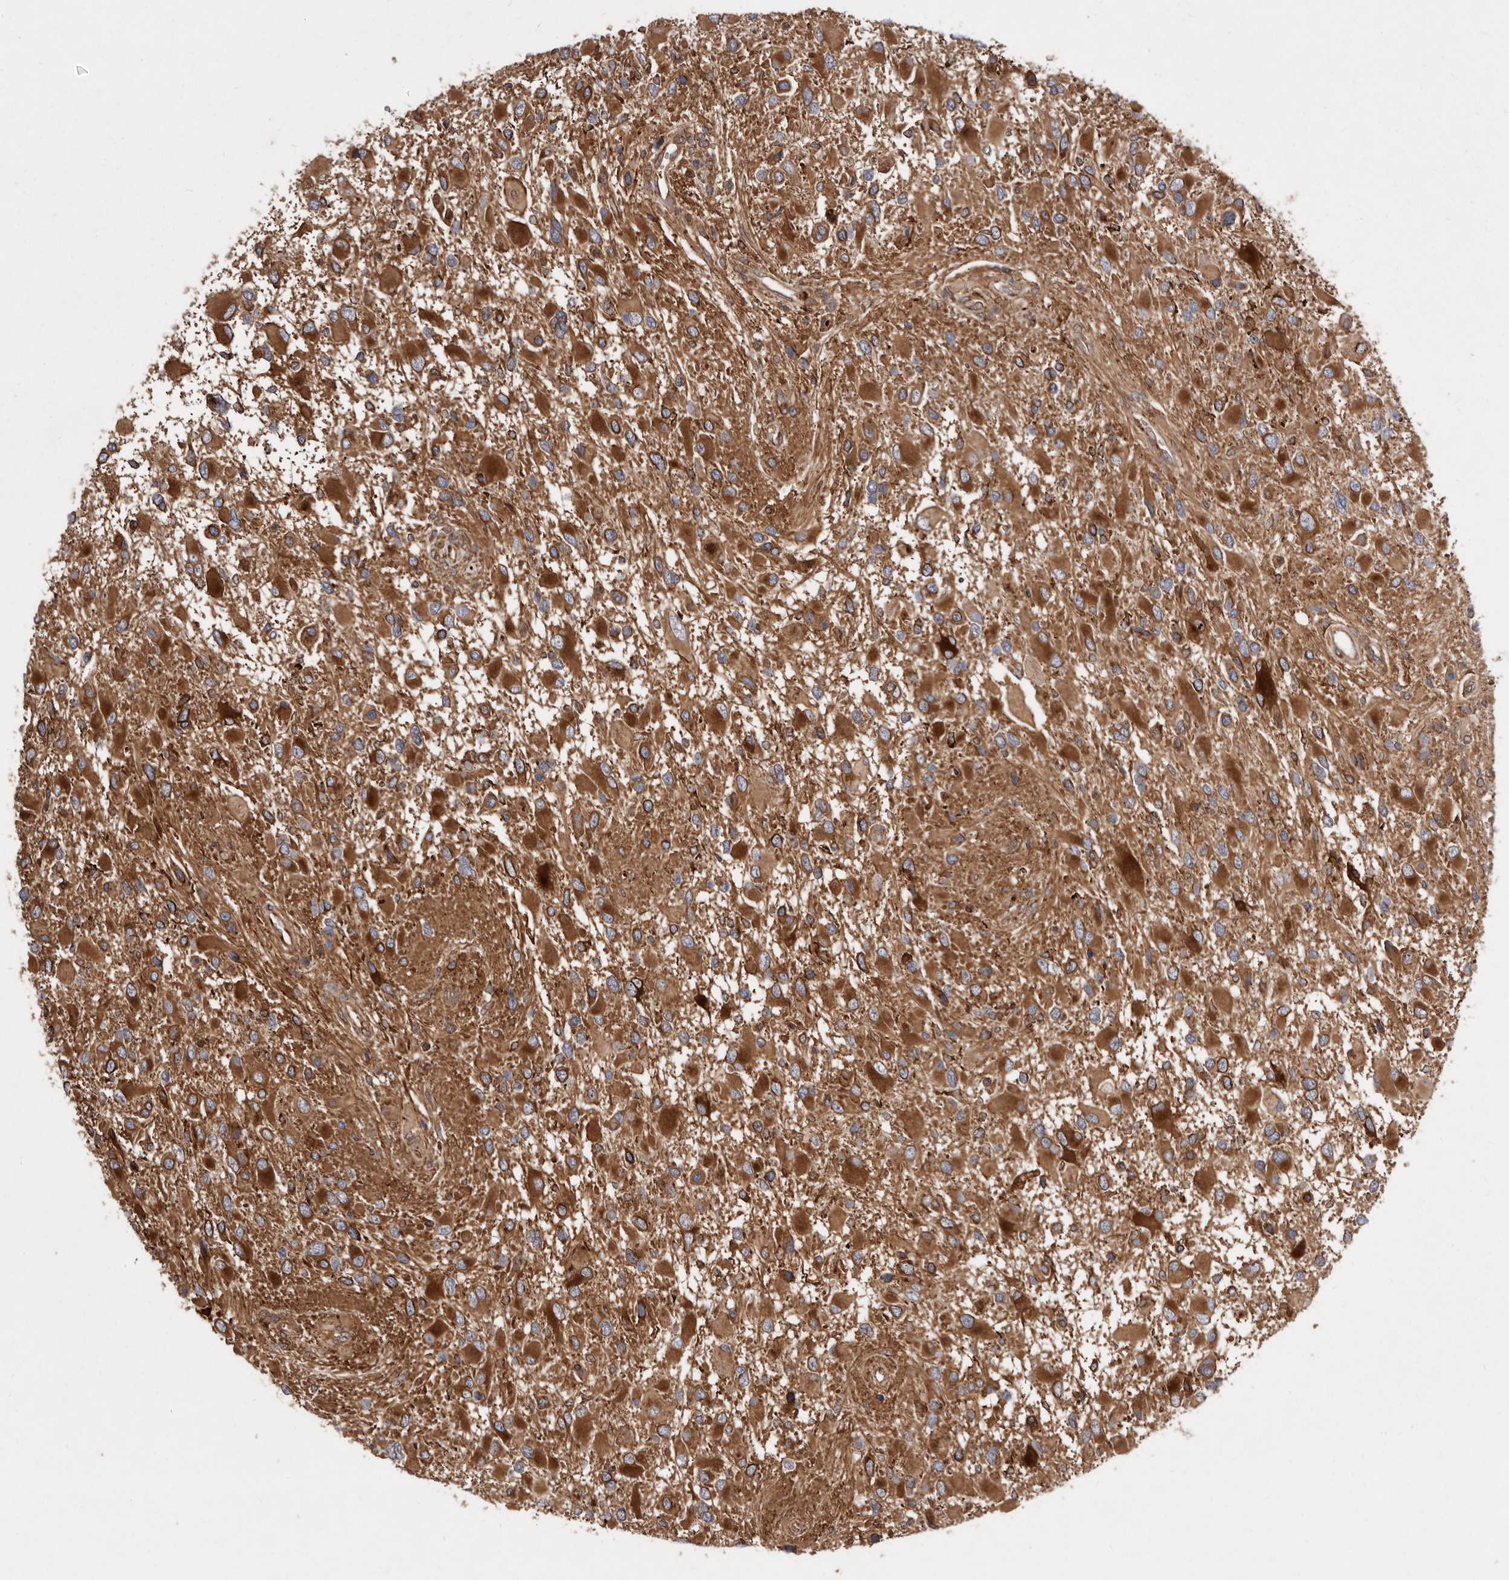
{"staining": {"intensity": "strong", "quantity": ">75%", "location": "cytoplasmic/membranous"}, "tissue": "glioma", "cell_type": "Tumor cells", "image_type": "cancer", "snomed": [{"axis": "morphology", "description": "Glioma, malignant, High grade"}, {"axis": "topography", "description": "Brain"}], "caption": "Protein staining of glioma tissue displays strong cytoplasmic/membranous expression in about >75% of tumor cells.", "gene": "FLAD1", "patient": {"sex": "male", "age": 53}}